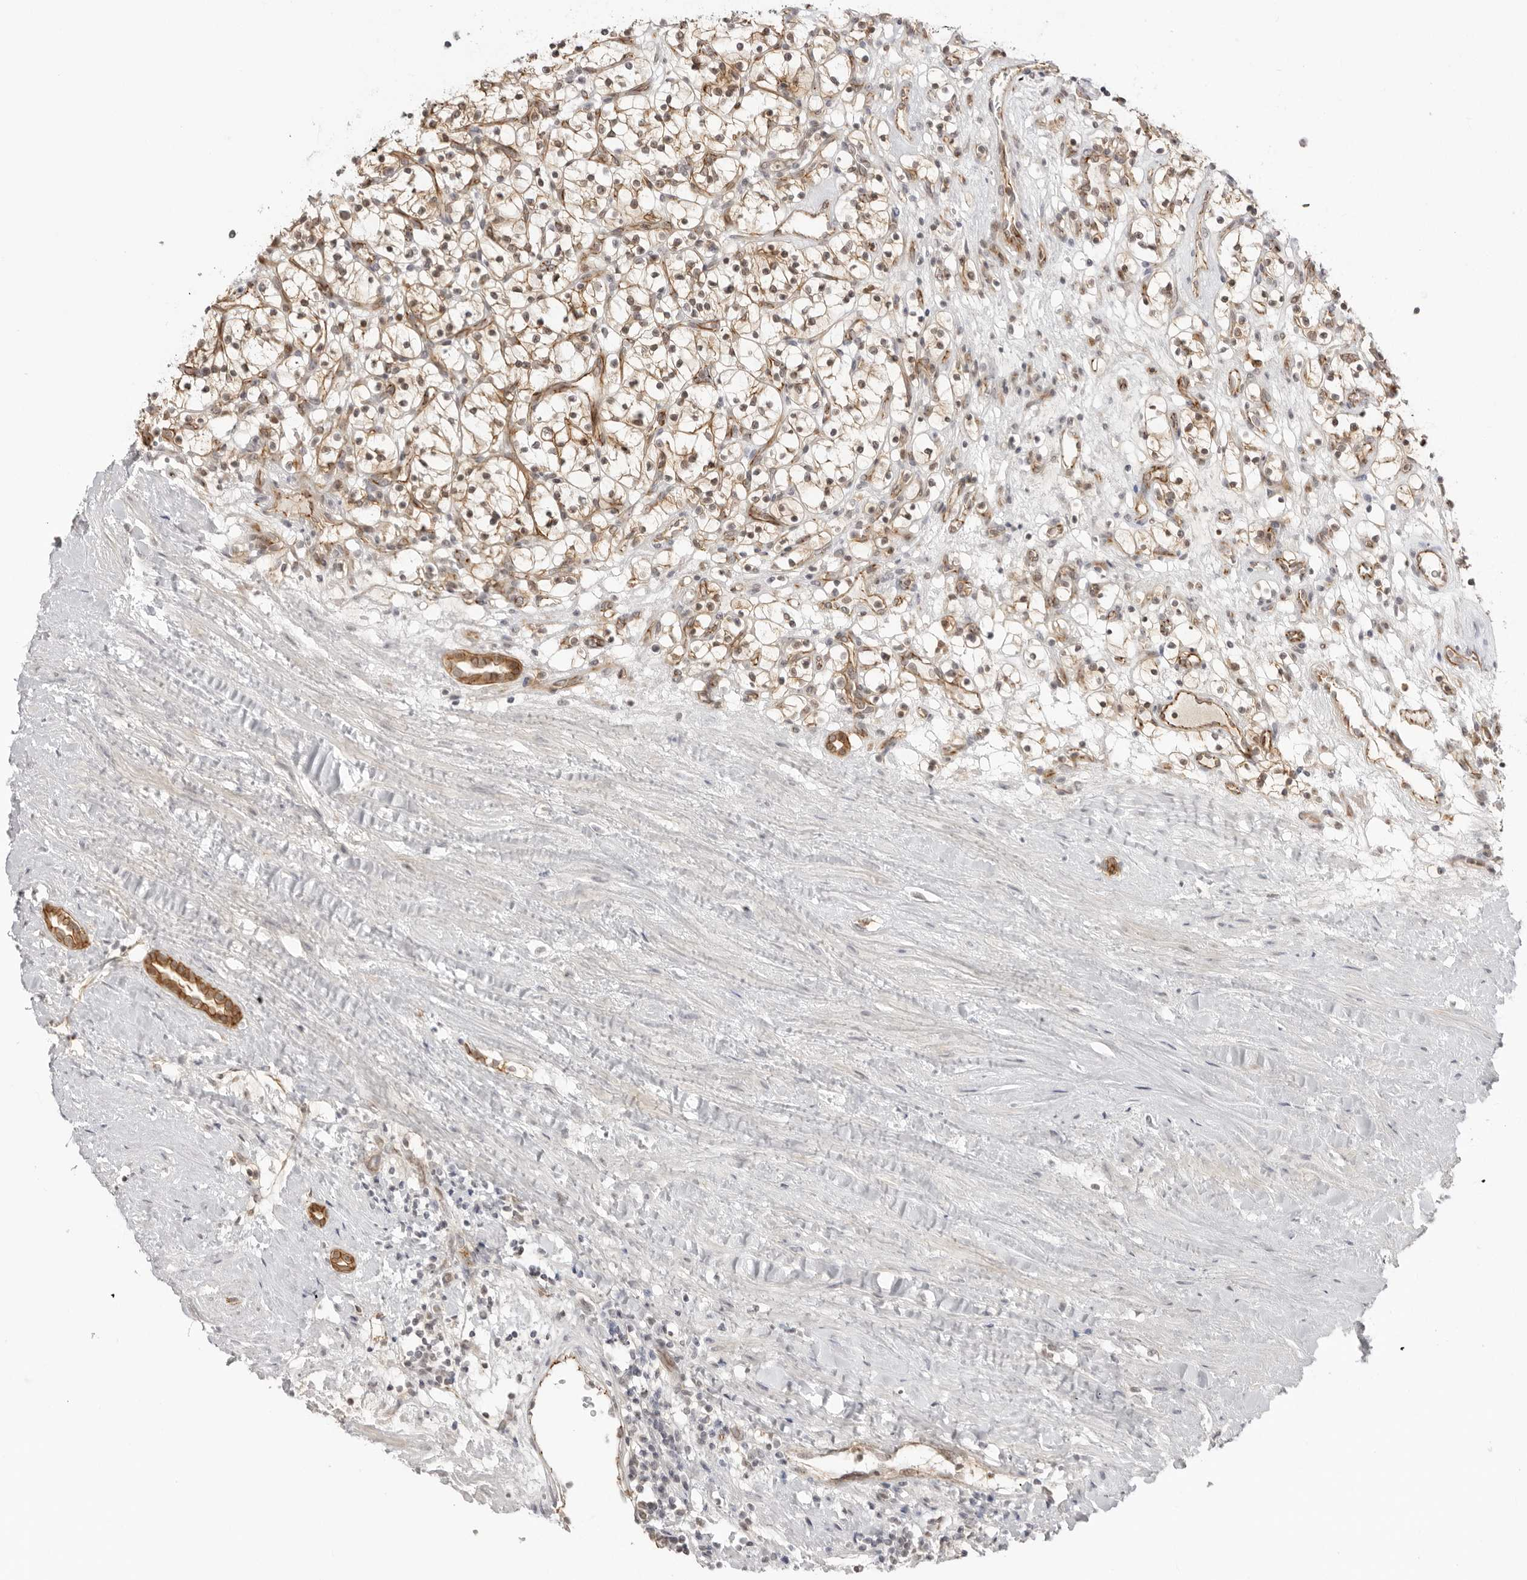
{"staining": {"intensity": "moderate", "quantity": ">75%", "location": "cytoplasmic/membranous"}, "tissue": "renal cancer", "cell_type": "Tumor cells", "image_type": "cancer", "snomed": [{"axis": "morphology", "description": "Adenocarcinoma, NOS"}, {"axis": "topography", "description": "Kidney"}], "caption": "Renal cancer (adenocarcinoma) stained for a protein (brown) reveals moderate cytoplasmic/membranous positive staining in about >75% of tumor cells.", "gene": "TRAPPC3", "patient": {"sex": "female", "age": 57}}